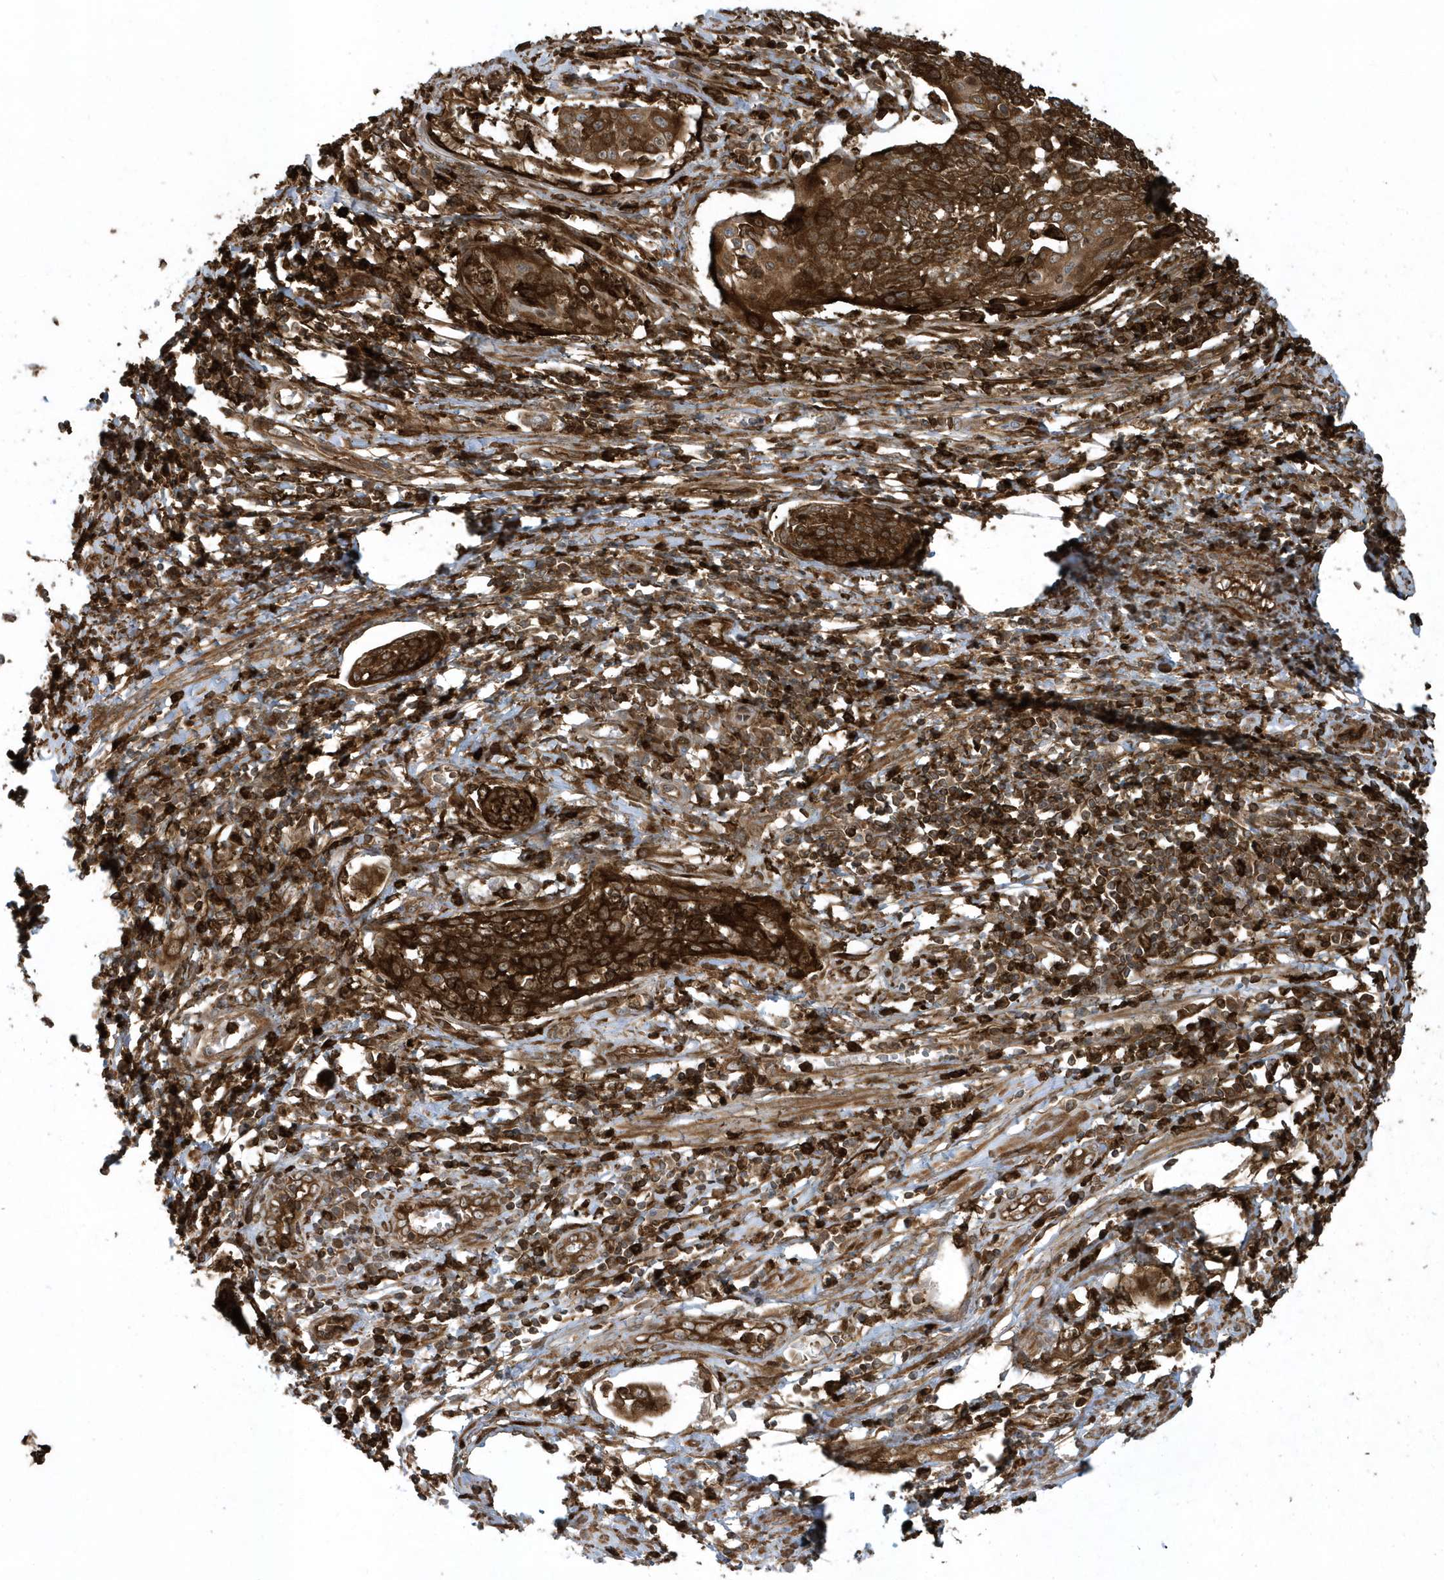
{"staining": {"intensity": "strong", "quantity": ">75%", "location": "cytoplasmic/membranous"}, "tissue": "cervical cancer", "cell_type": "Tumor cells", "image_type": "cancer", "snomed": [{"axis": "morphology", "description": "Squamous cell carcinoma, NOS"}, {"axis": "topography", "description": "Cervix"}], "caption": "Tumor cells demonstrate strong cytoplasmic/membranous positivity in approximately >75% of cells in squamous cell carcinoma (cervical).", "gene": "CLCN6", "patient": {"sex": "female", "age": 34}}